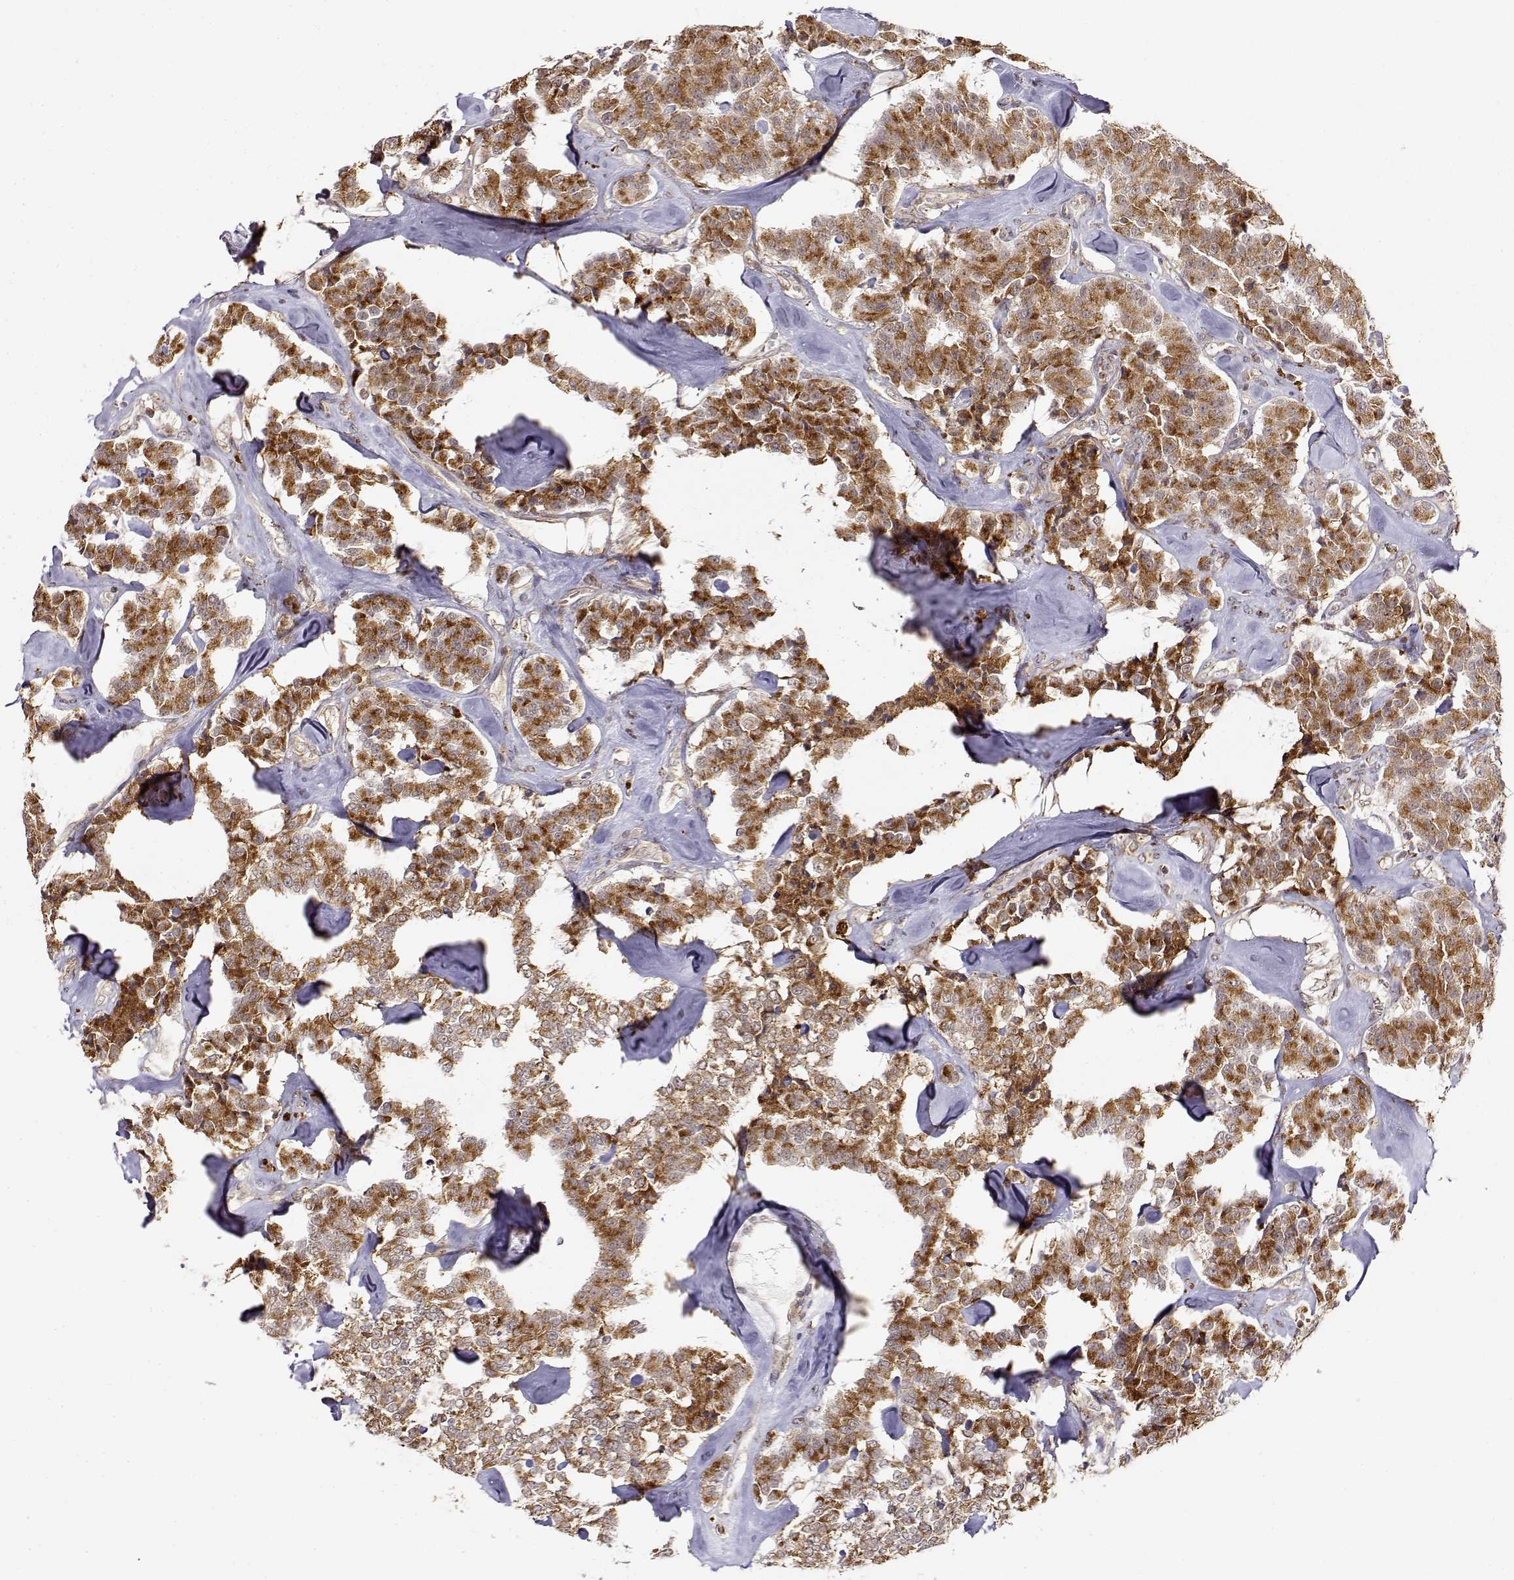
{"staining": {"intensity": "moderate", "quantity": ">75%", "location": "cytoplasmic/membranous"}, "tissue": "carcinoid", "cell_type": "Tumor cells", "image_type": "cancer", "snomed": [{"axis": "morphology", "description": "Carcinoid, malignant, NOS"}, {"axis": "topography", "description": "Pancreas"}], "caption": "A photomicrograph showing moderate cytoplasmic/membranous staining in approximately >75% of tumor cells in carcinoid (malignant), as visualized by brown immunohistochemical staining.", "gene": "RNF13", "patient": {"sex": "male", "age": 41}}